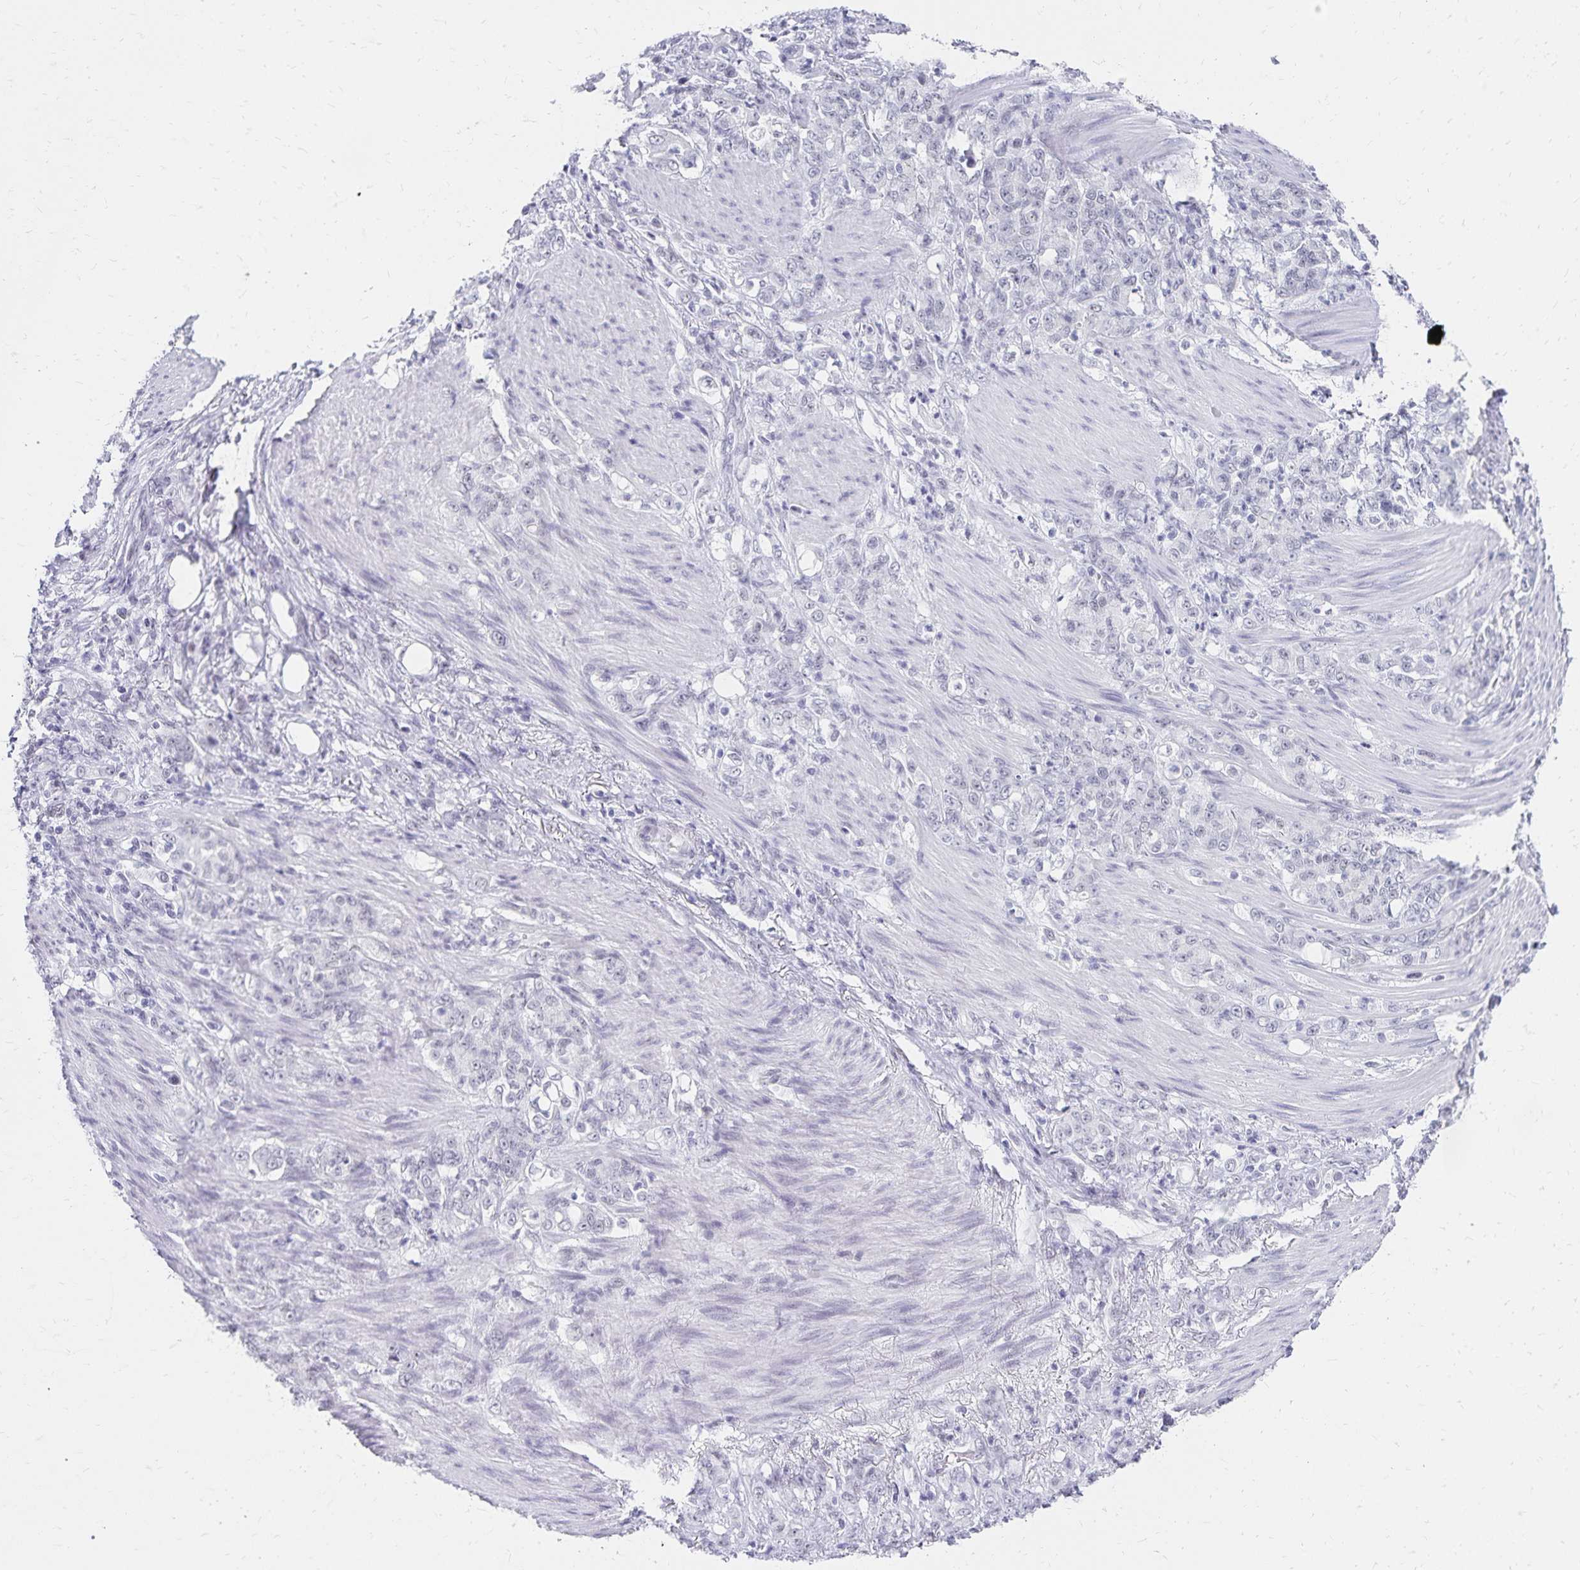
{"staining": {"intensity": "negative", "quantity": "none", "location": "none"}, "tissue": "stomach cancer", "cell_type": "Tumor cells", "image_type": "cancer", "snomed": [{"axis": "morphology", "description": "Adenocarcinoma, NOS"}, {"axis": "topography", "description": "Stomach"}], "caption": "Immunohistochemical staining of human stomach adenocarcinoma exhibits no significant staining in tumor cells. (DAB (3,3'-diaminobenzidine) IHC with hematoxylin counter stain).", "gene": "C20orf85", "patient": {"sex": "female", "age": 79}}